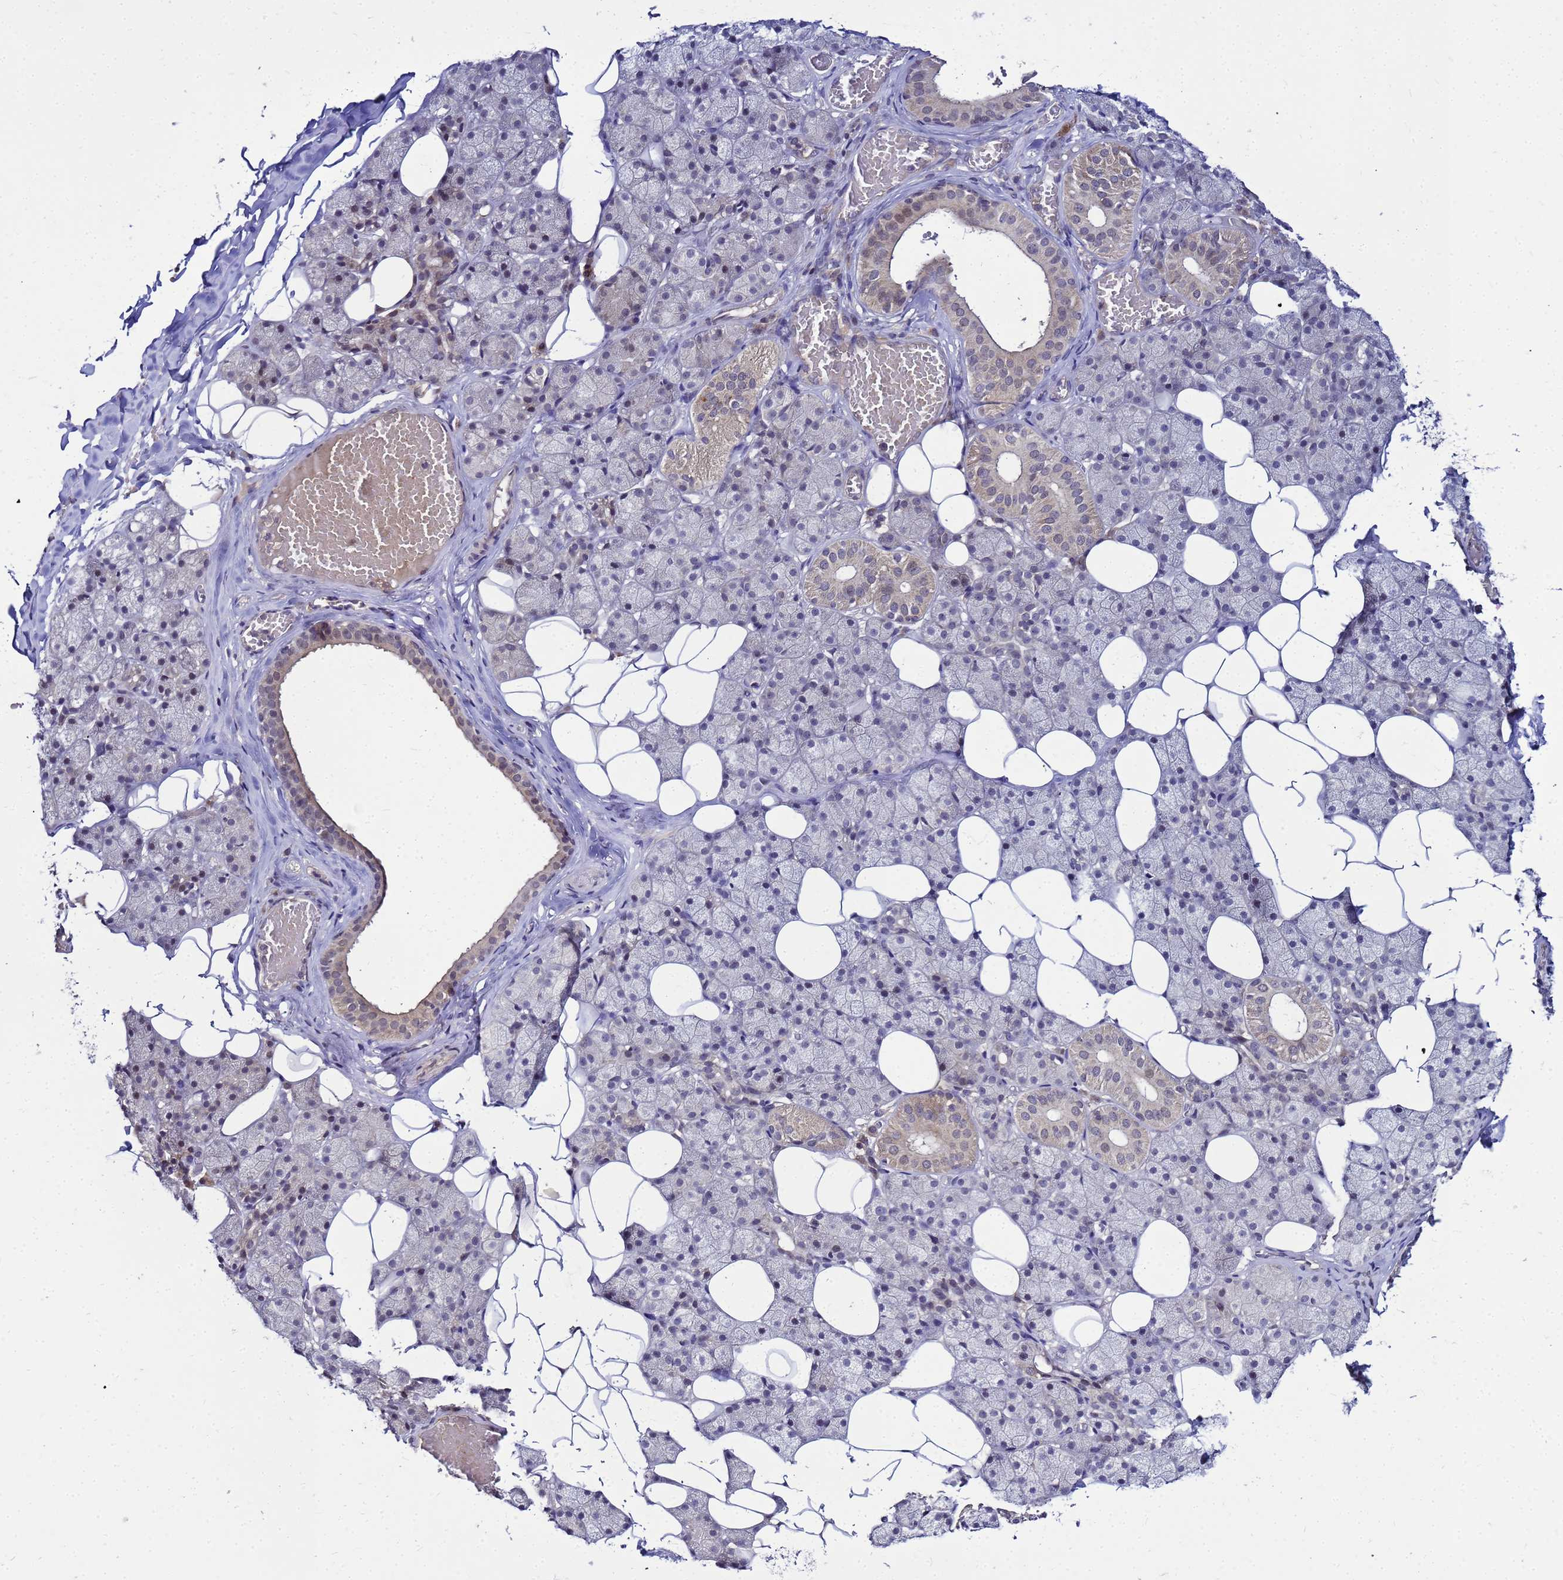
{"staining": {"intensity": "weak", "quantity": "<25%", "location": "cytoplasmic/membranous"}, "tissue": "salivary gland", "cell_type": "Glandular cells", "image_type": "normal", "snomed": [{"axis": "morphology", "description": "Normal tissue, NOS"}, {"axis": "topography", "description": "Salivary gland"}], "caption": "This is a photomicrograph of IHC staining of normal salivary gland, which shows no staining in glandular cells.", "gene": "SAT1", "patient": {"sex": "female", "age": 33}}